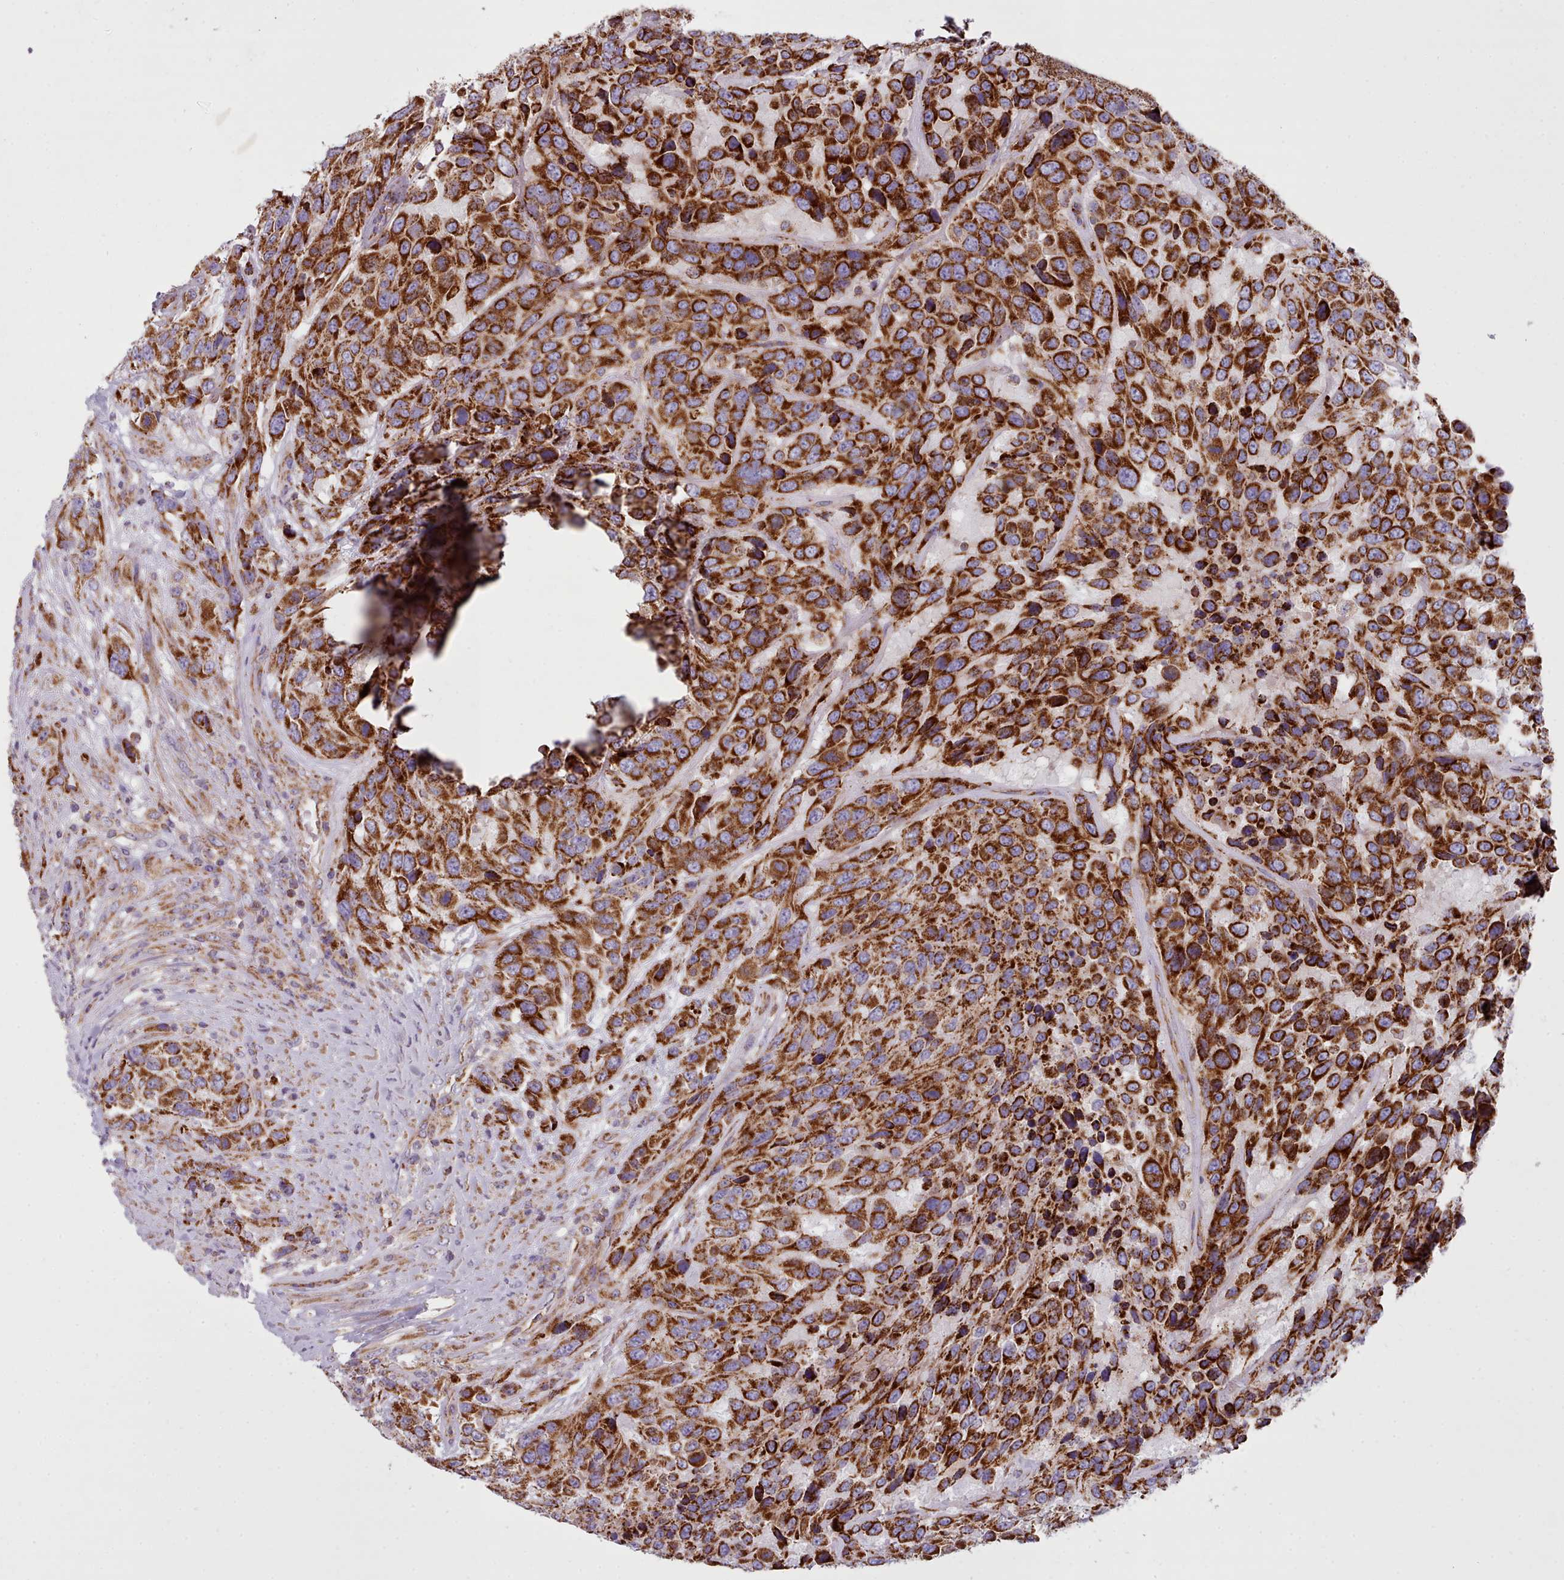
{"staining": {"intensity": "strong", "quantity": ">75%", "location": "cytoplasmic/membranous"}, "tissue": "urothelial cancer", "cell_type": "Tumor cells", "image_type": "cancer", "snomed": [{"axis": "morphology", "description": "Urothelial carcinoma, High grade"}, {"axis": "topography", "description": "Urinary bladder"}], "caption": "Protein analysis of urothelial carcinoma (high-grade) tissue shows strong cytoplasmic/membranous positivity in about >75% of tumor cells. Immunohistochemistry (ihc) stains the protein of interest in brown and the nuclei are stained blue.", "gene": "SRP54", "patient": {"sex": "female", "age": 70}}